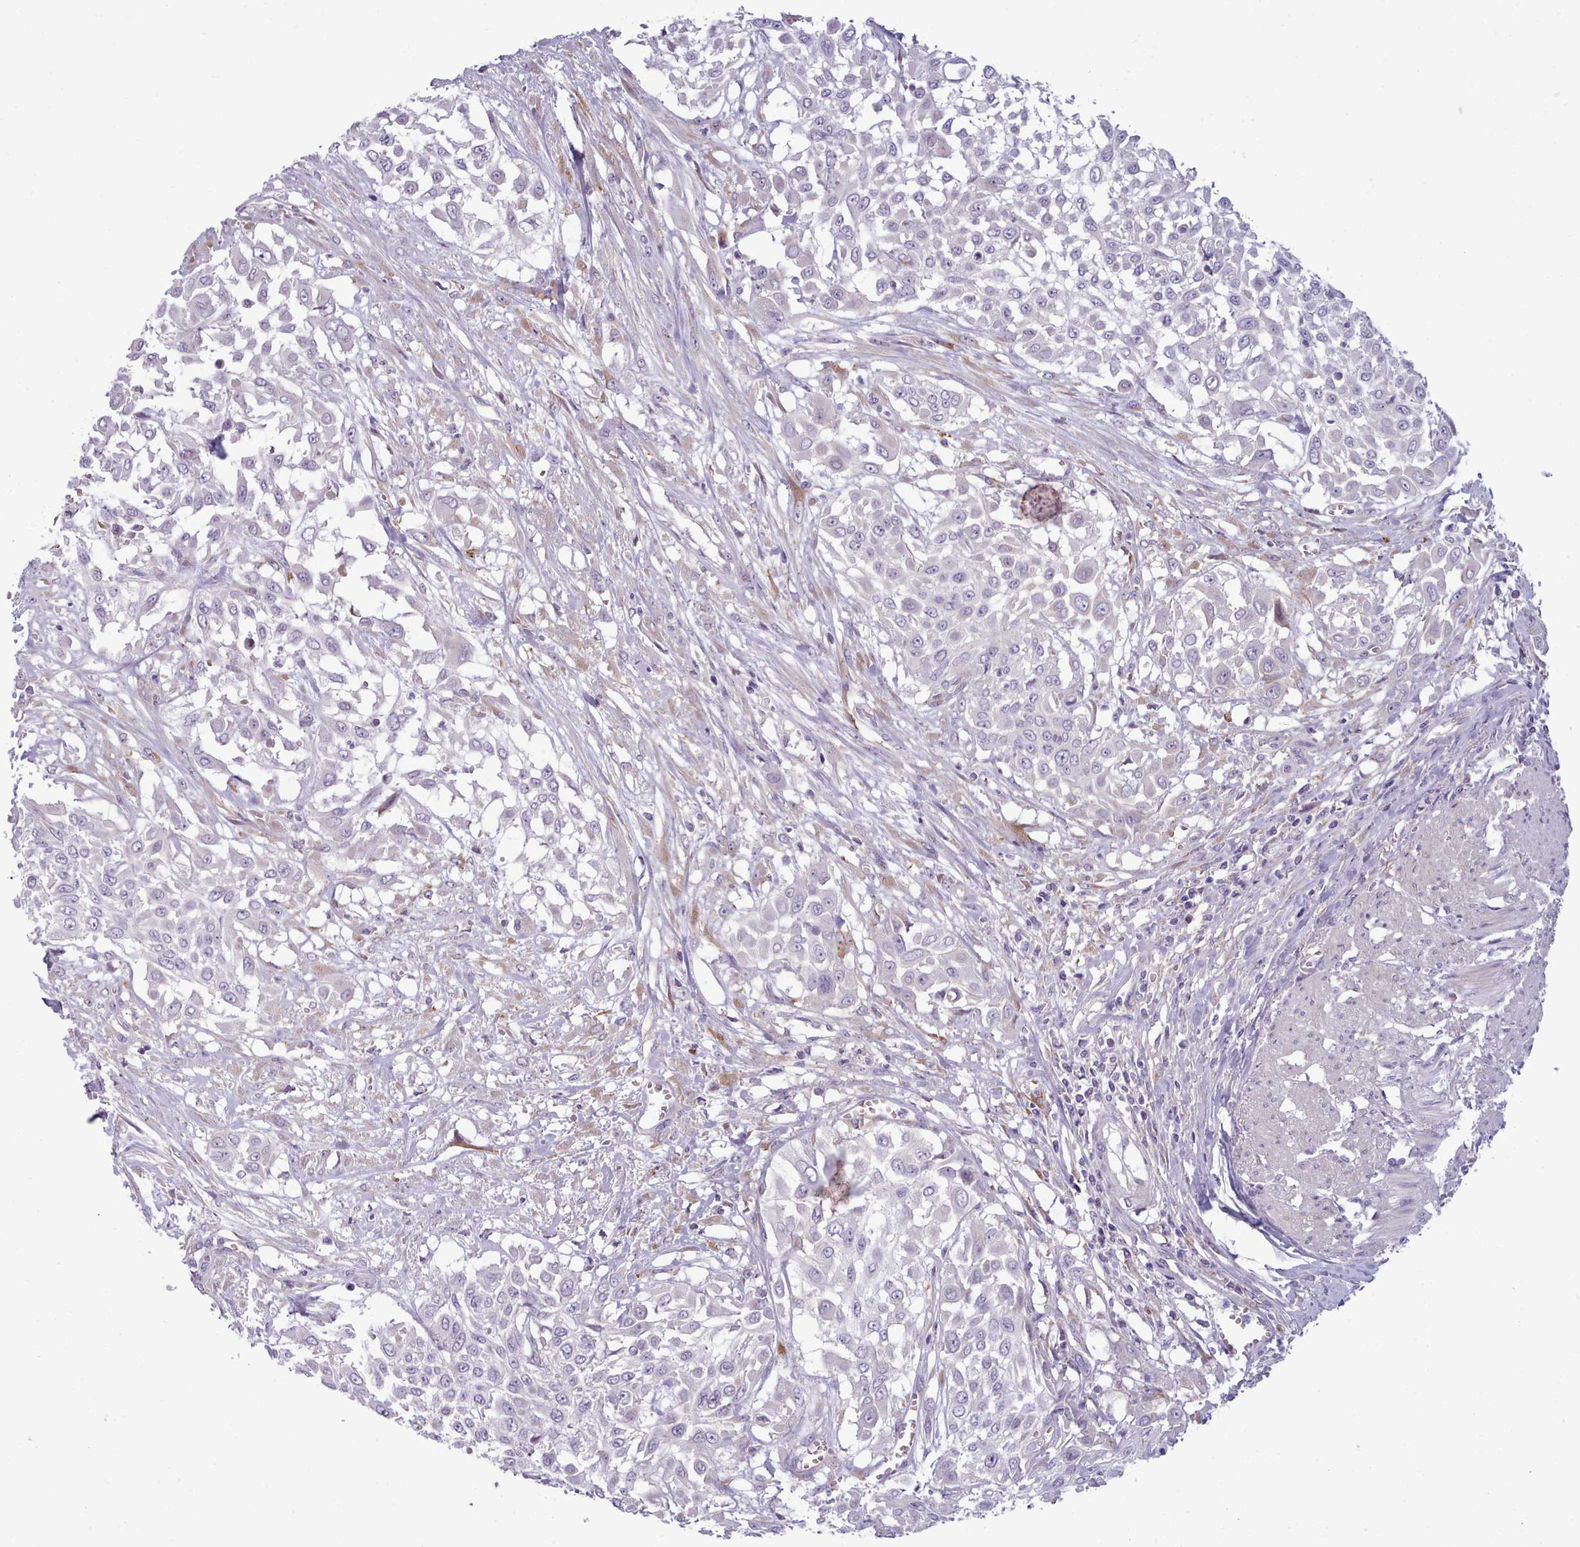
{"staining": {"intensity": "negative", "quantity": "none", "location": "none"}, "tissue": "urothelial cancer", "cell_type": "Tumor cells", "image_type": "cancer", "snomed": [{"axis": "morphology", "description": "Urothelial carcinoma, High grade"}, {"axis": "topography", "description": "Urinary bladder"}], "caption": "DAB (3,3'-diaminobenzidine) immunohistochemical staining of high-grade urothelial carcinoma displays no significant staining in tumor cells. (Stains: DAB IHC with hematoxylin counter stain, Microscopy: brightfield microscopy at high magnification).", "gene": "MYRFL", "patient": {"sex": "male", "age": 57}}